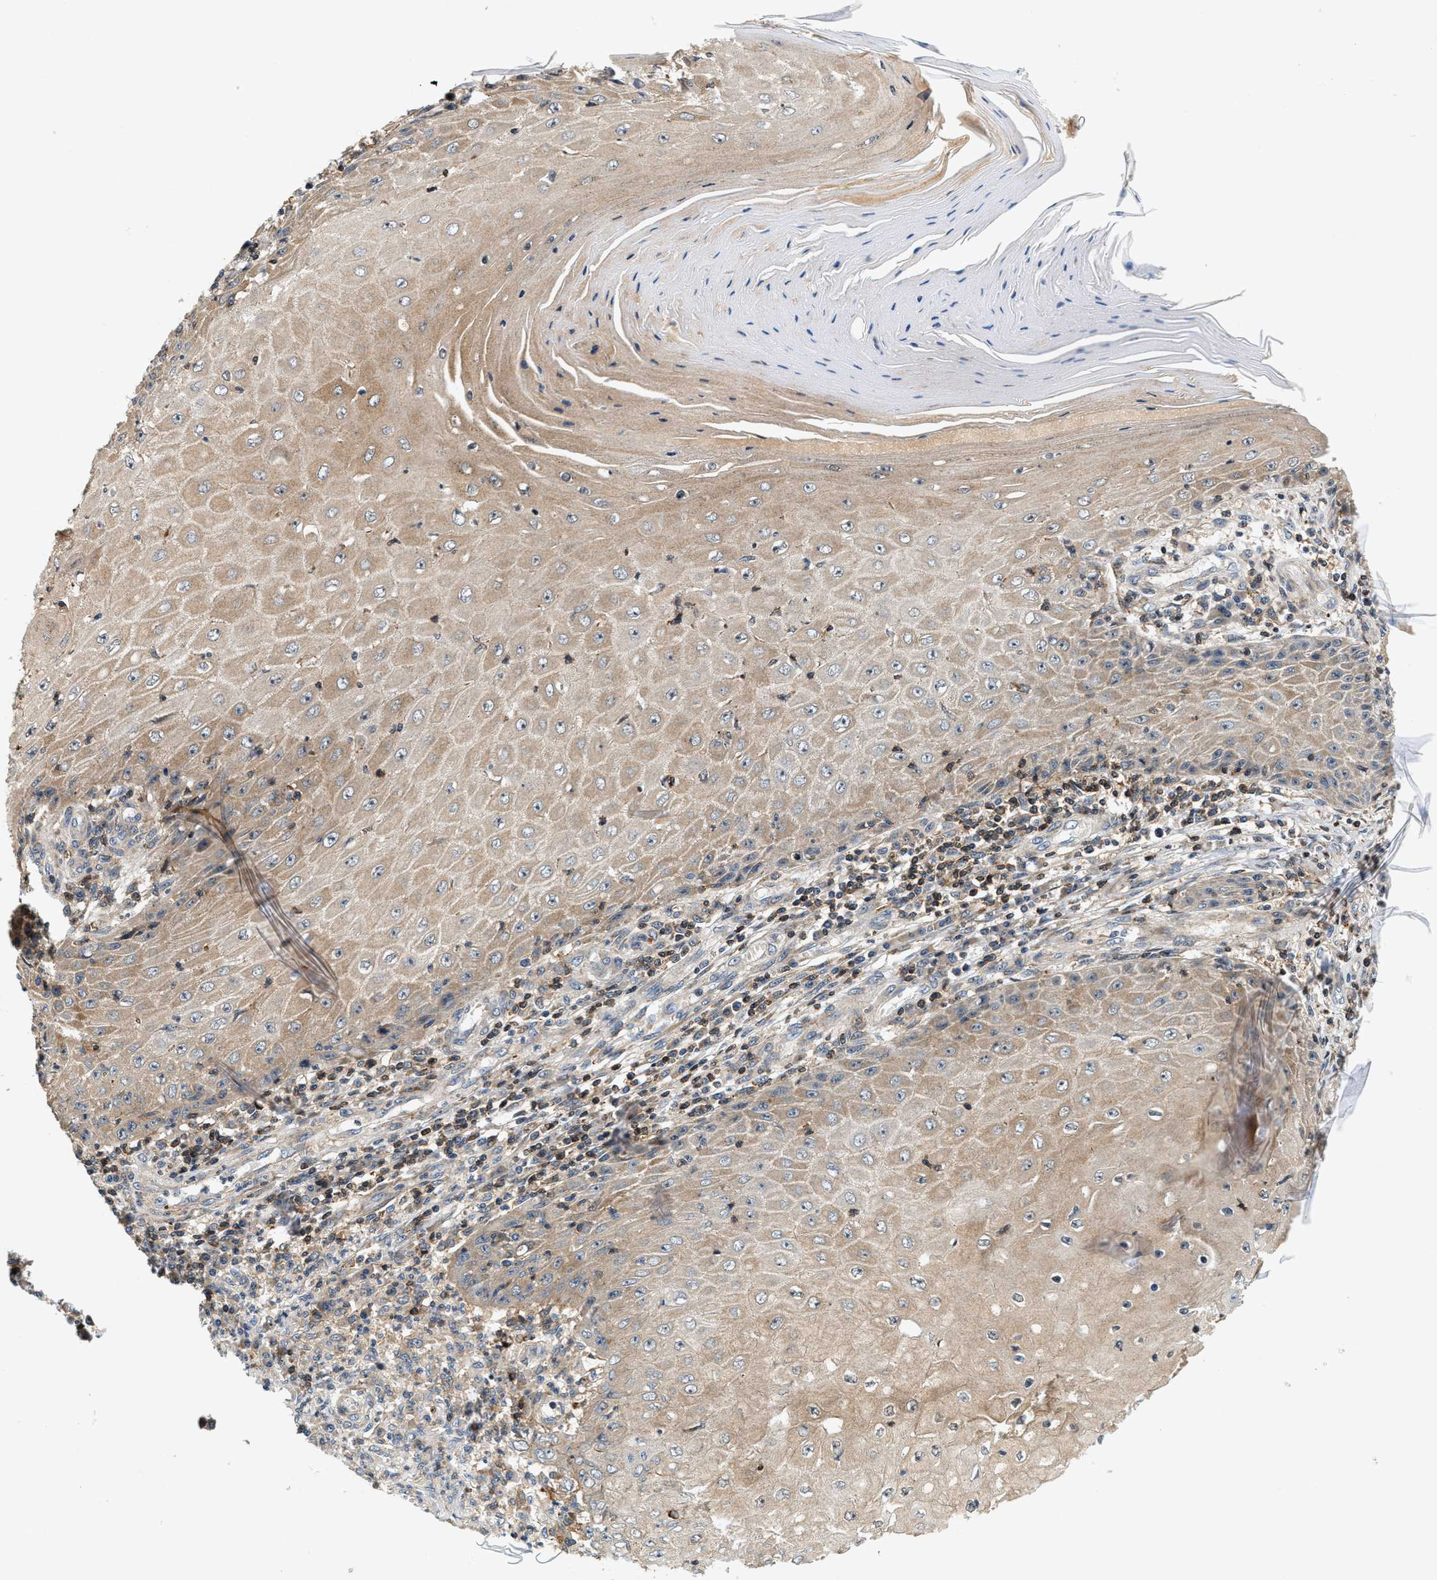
{"staining": {"intensity": "moderate", "quantity": "25%-75%", "location": "cytoplasmic/membranous"}, "tissue": "skin cancer", "cell_type": "Tumor cells", "image_type": "cancer", "snomed": [{"axis": "morphology", "description": "Squamous cell carcinoma, NOS"}, {"axis": "topography", "description": "Skin"}], "caption": "There is medium levels of moderate cytoplasmic/membranous positivity in tumor cells of skin cancer, as demonstrated by immunohistochemical staining (brown color).", "gene": "SAMD9", "patient": {"sex": "female", "age": 73}}